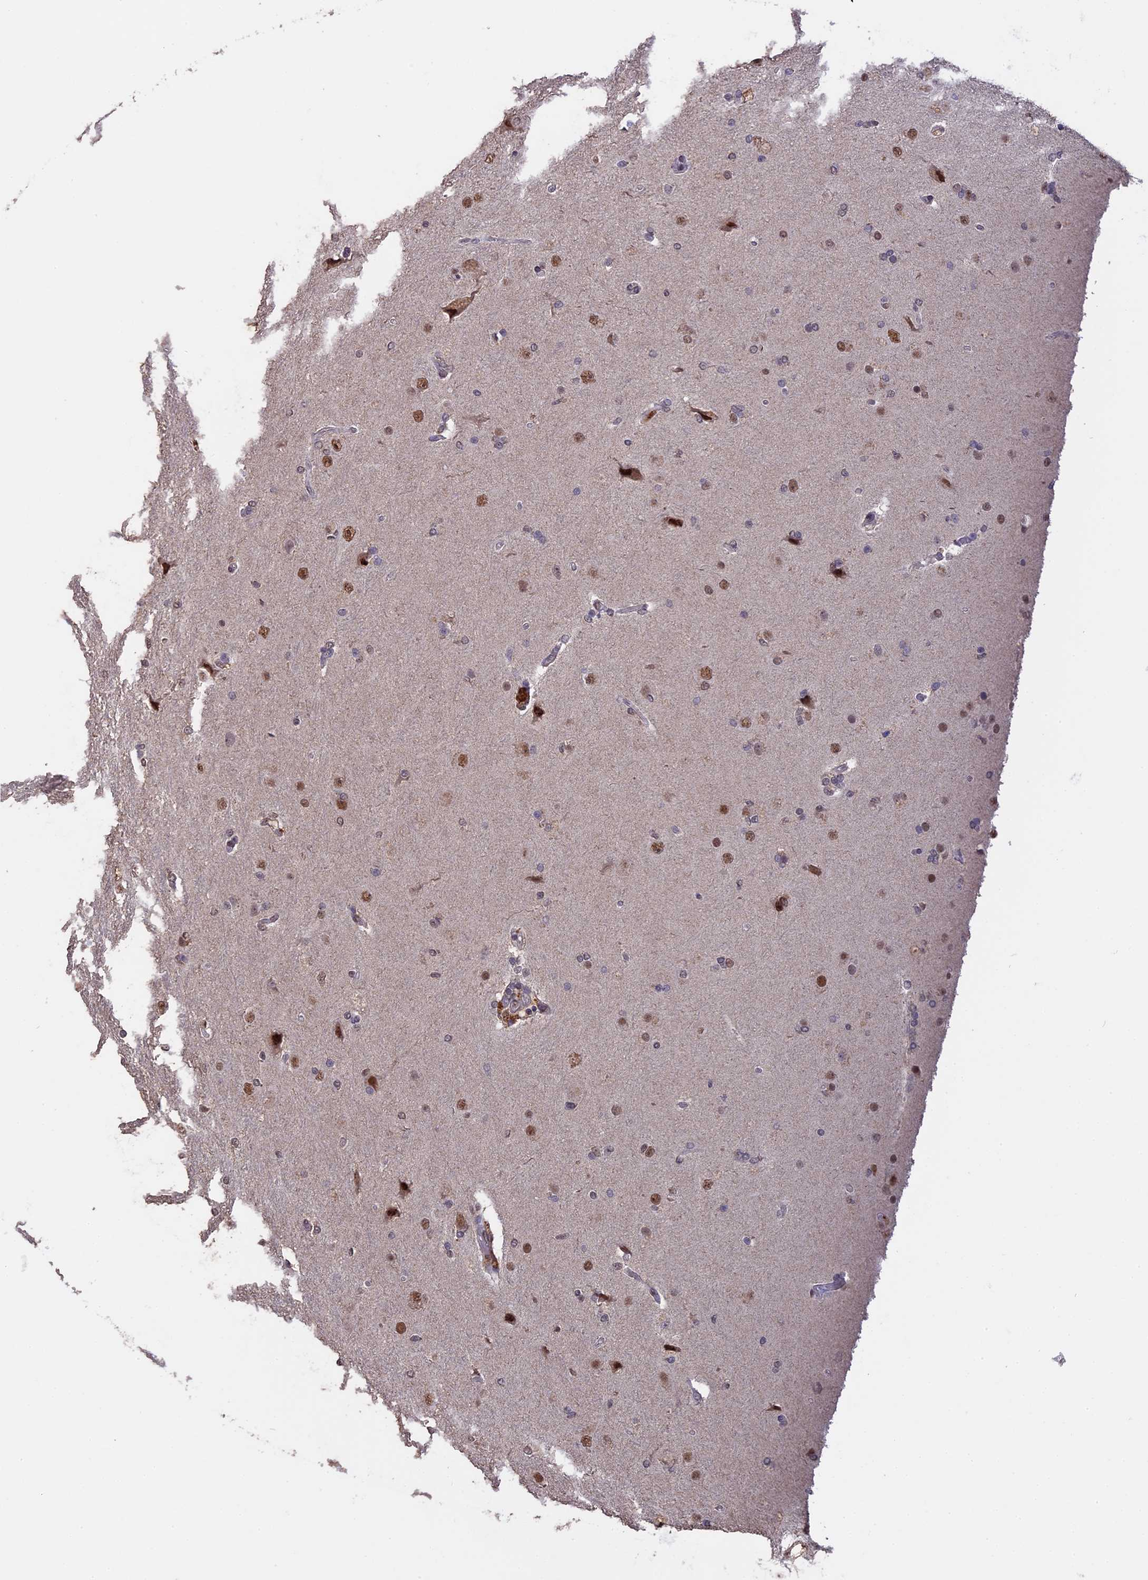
{"staining": {"intensity": "moderate", "quantity": "<25%", "location": "nuclear"}, "tissue": "glioma", "cell_type": "Tumor cells", "image_type": "cancer", "snomed": [{"axis": "morphology", "description": "Glioma, malignant, High grade"}, {"axis": "topography", "description": "Brain"}], "caption": "Immunohistochemical staining of glioma shows low levels of moderate nuclear protein positivity in approximately <25% of tumor cells.", "gene": "PSMC6", "patient": {"sex": "male", "age": 72}}